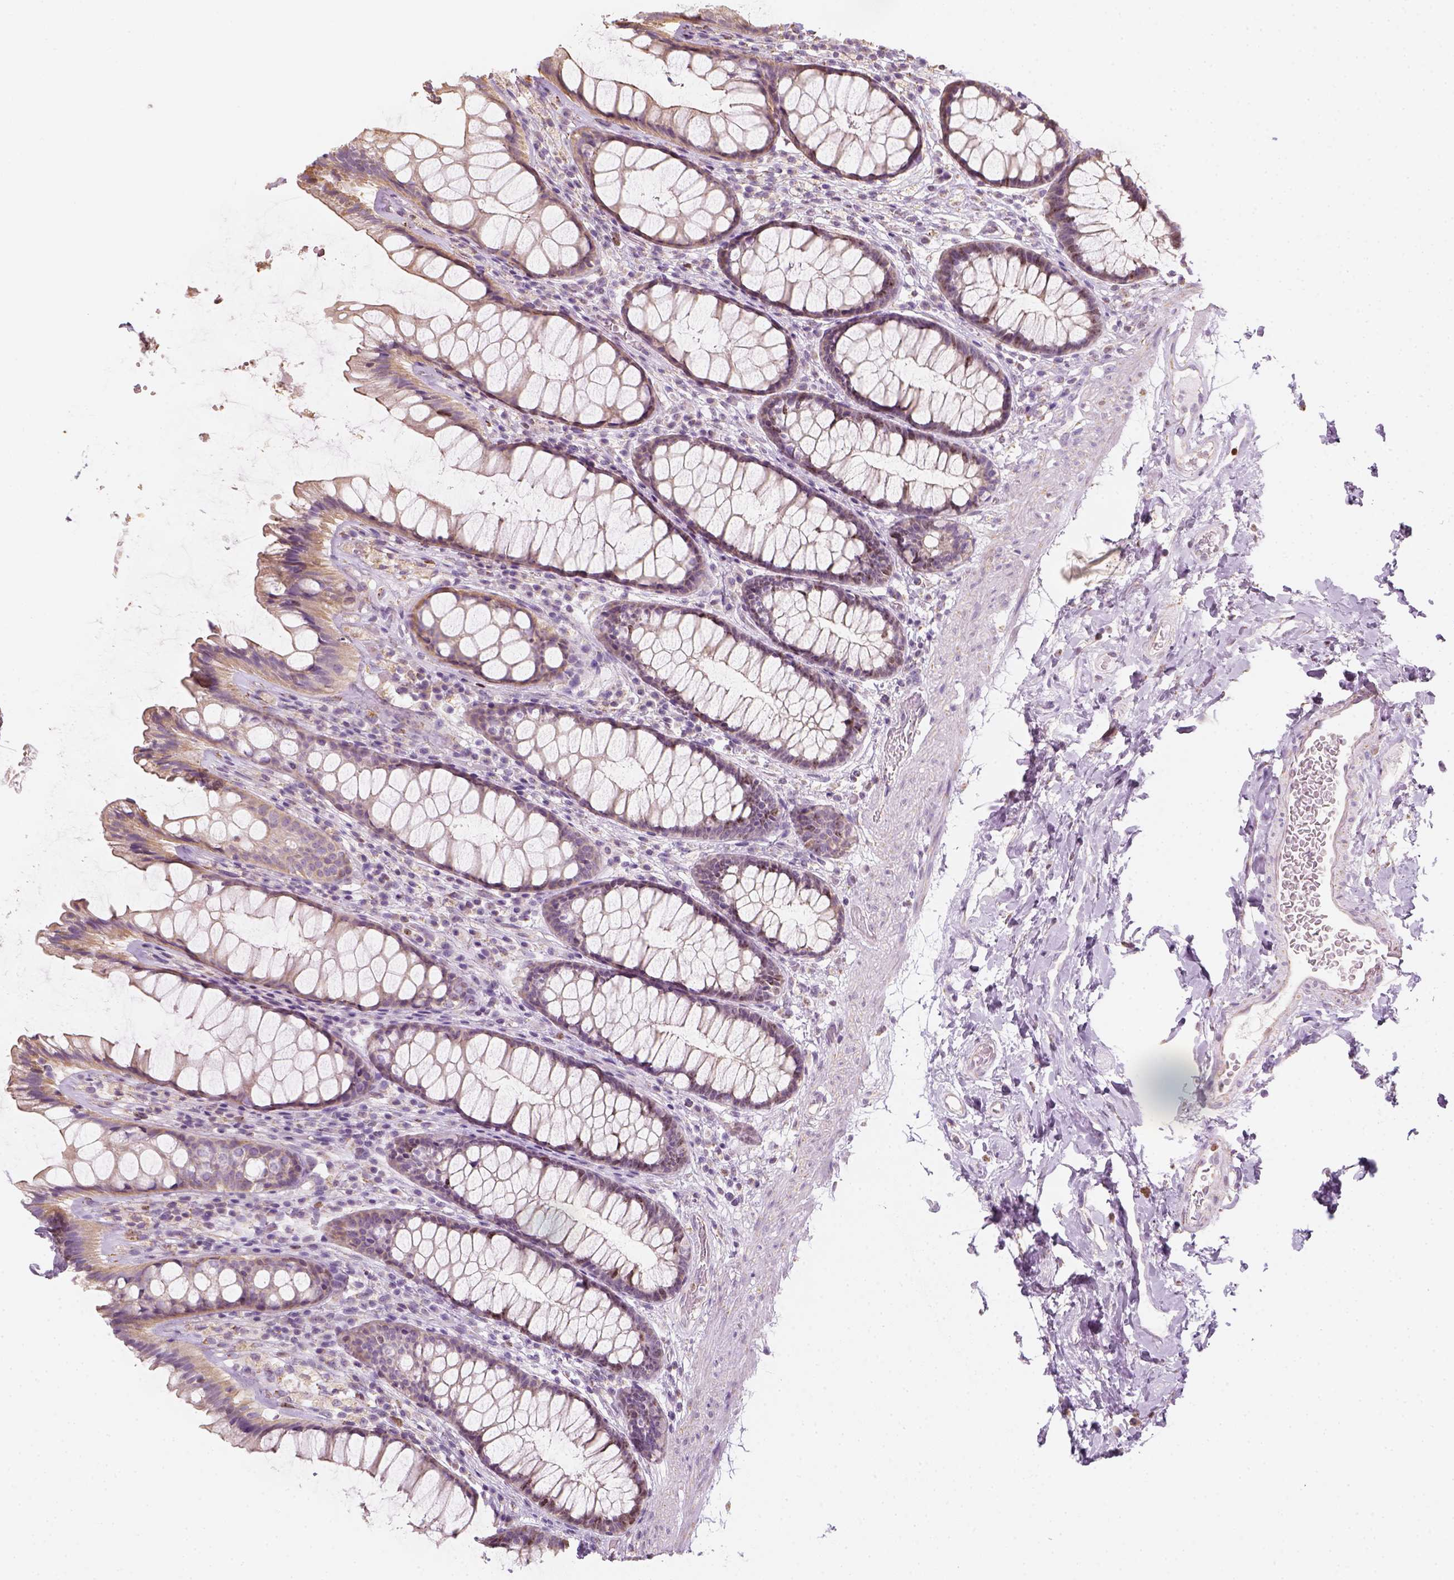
{"staining": {"intensity": "moderate", "quantity": "<25%", "location": "cytoplasmic/membranous"}, "tissue": "rectum", "cell_type": "Glandular cells", "image_type": "normal", "snomed": [{"axis": "morphology", "description": "Normal tissue, NOS"}, {"axis": "topography", "description": "Rectum"}], "caption": "Immunohistochemical staining of normal human rectum reveals <25% levels of moderate cytoplasmic/membranous protein staining in approximately <25% of glandular cells. The protein is stained brown, and the nuclei are stained in blue (DAB IHC with brightfield microscopy, high magnification).", "gene": "LCA5", "patient": {"sex": "male", "age": 72}}